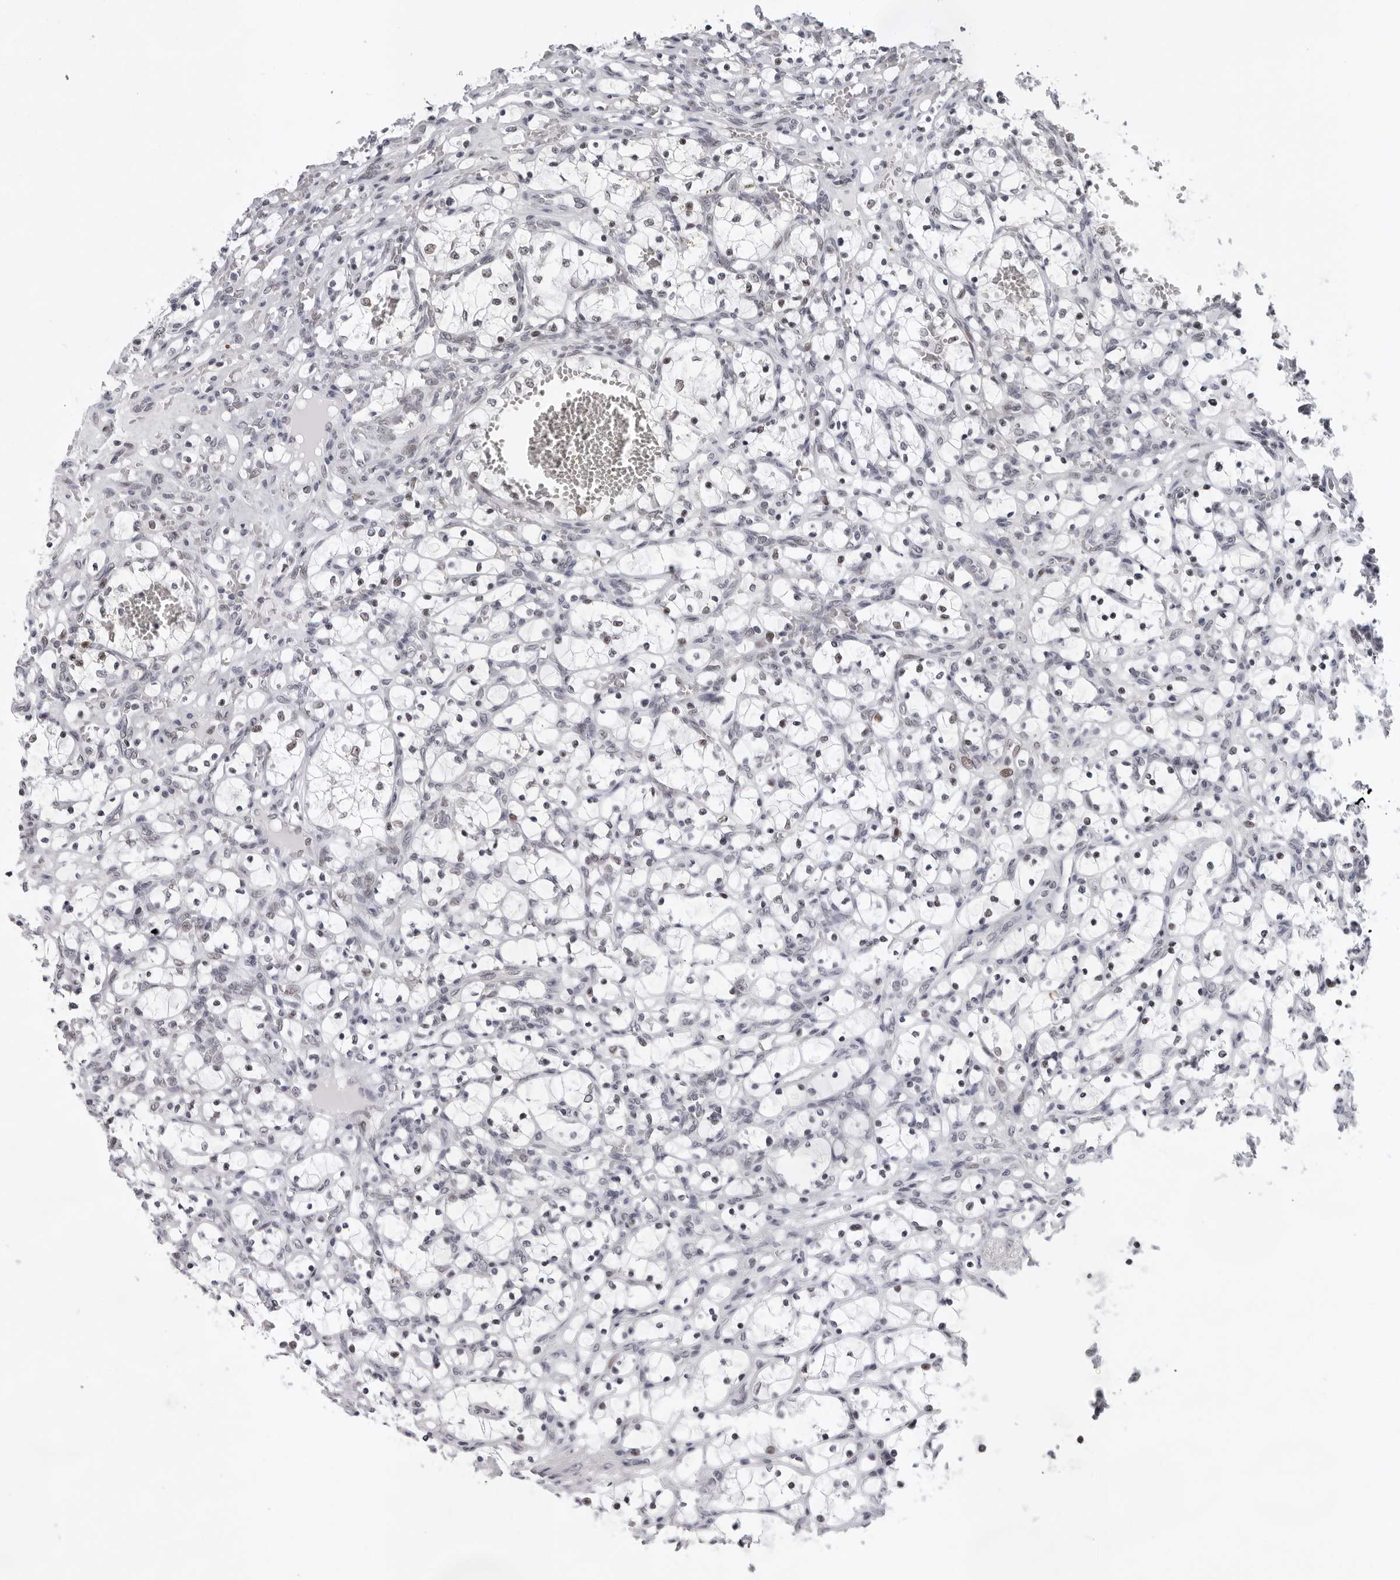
{"staining": {"intensity": "negative", "quantity": "none", "location": "none"}, "tissue": "renal cancer", "cell_type": "Tumor cells", "image_type": "cancer", "snomed": [{"axis": "morphology", "description": "Adenocarcinoma, NOS"}, {"axis": "topography", "description": "Kidney"}], "caption": "A high-resolution micrograph shows immunohistochemistry (IHC) staining of adenocarcinoma (renal), which reveals no significant positivity in tumor cells.", "gene": "USP1", "patient": {"sex": "female", "age": 69}}